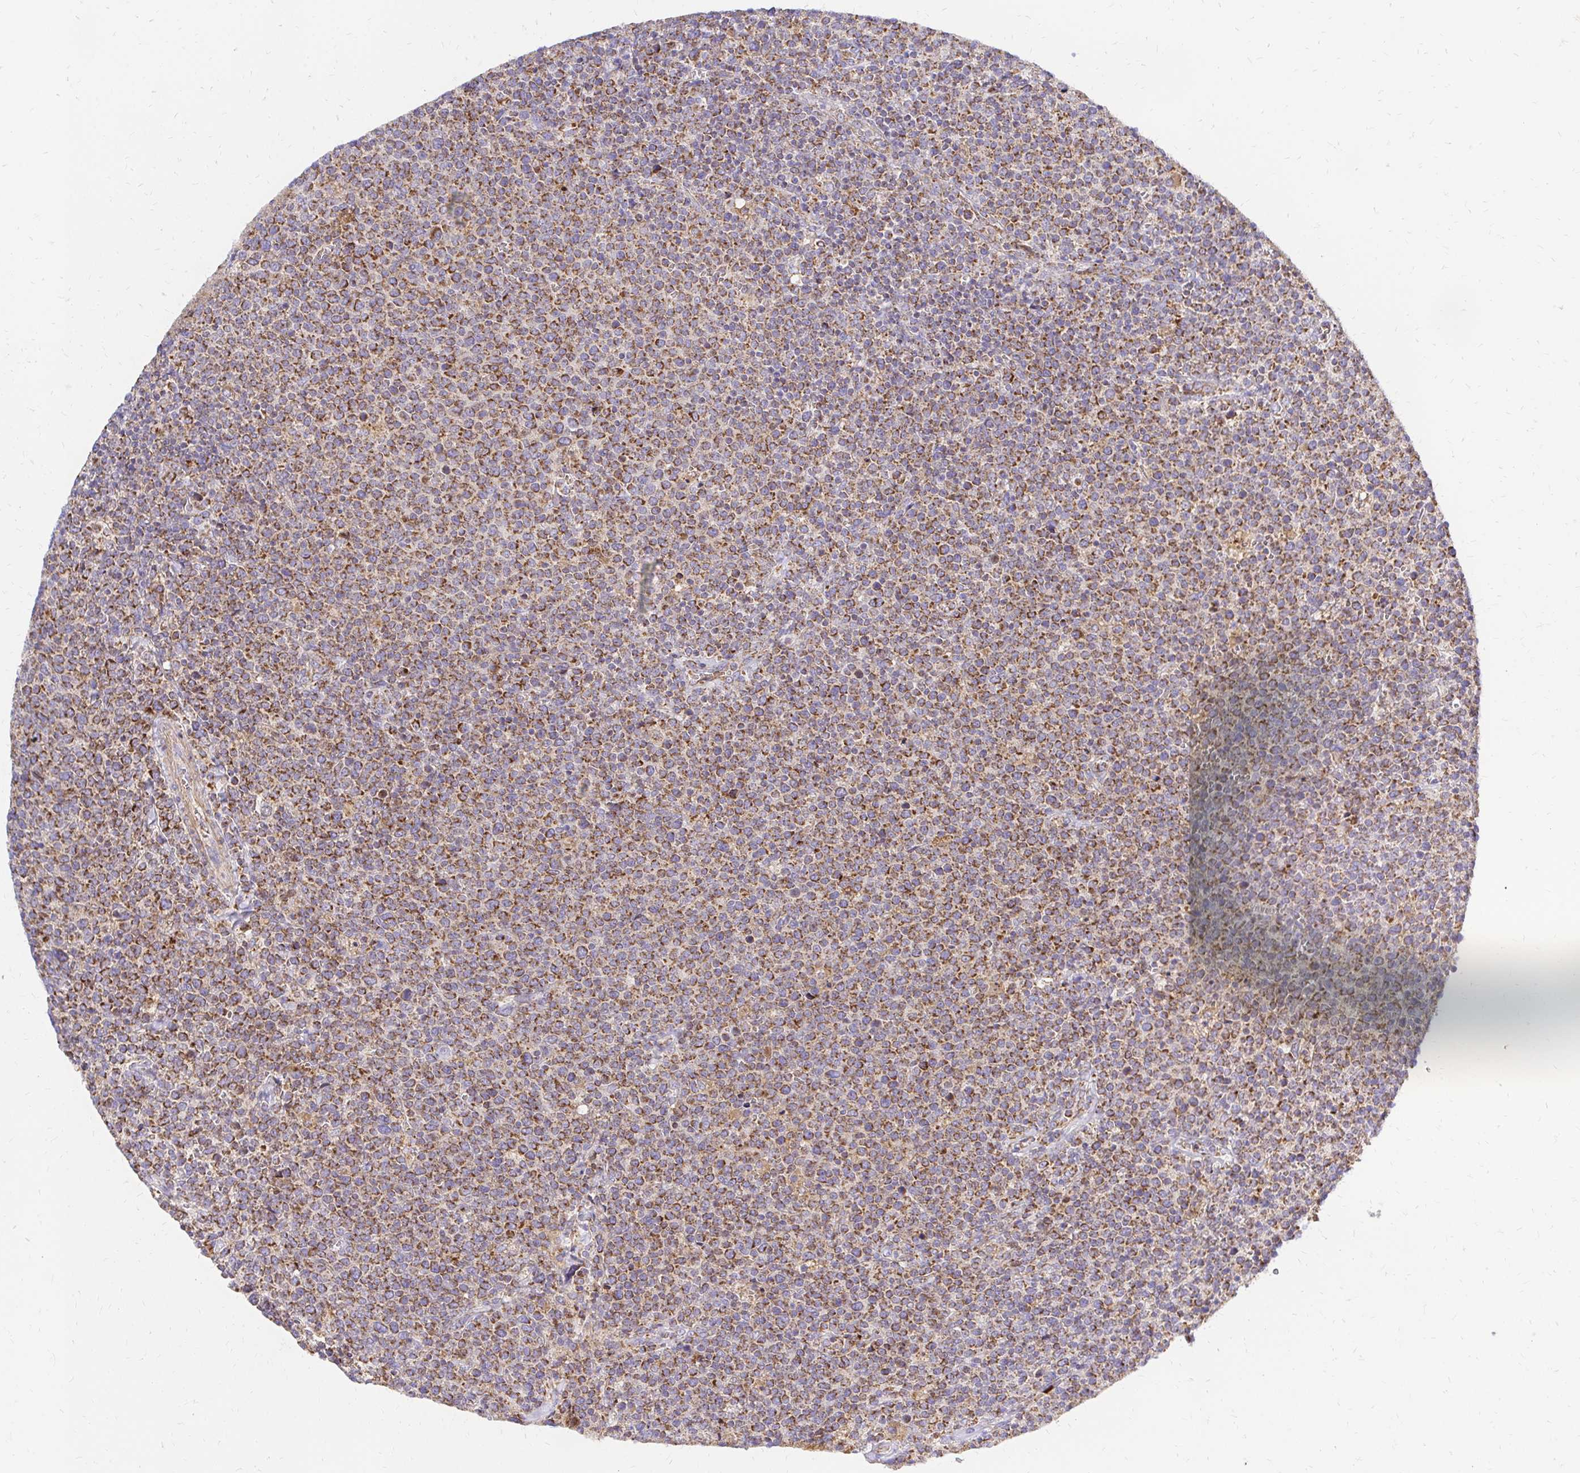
{"staining": {"intensity": "moderate", "quantity": ">75%", "location": "cytoplasmic/membranous"}, "tissue": "lymphoma", "cell_type": "Tumor cells", "image_type": "cancer", "snomed": [{"axis": "morphology", "description": "Malignant lymphoma, non-Hodgkin's type, High grade"}, {"axis": "topography", "description": "Lymph node"}], "caption": "Protein staining by IHC shows moderate cytoplasmic/membranous staining in approximately >75% of tumor cells in high-grade malignant lymphoma, non-Hodgkin's type. (DAB IHC with brightfield microscopy, high magnification).", "gene": "MRPL13", "patient": {"sex": "male", "age": 61}}